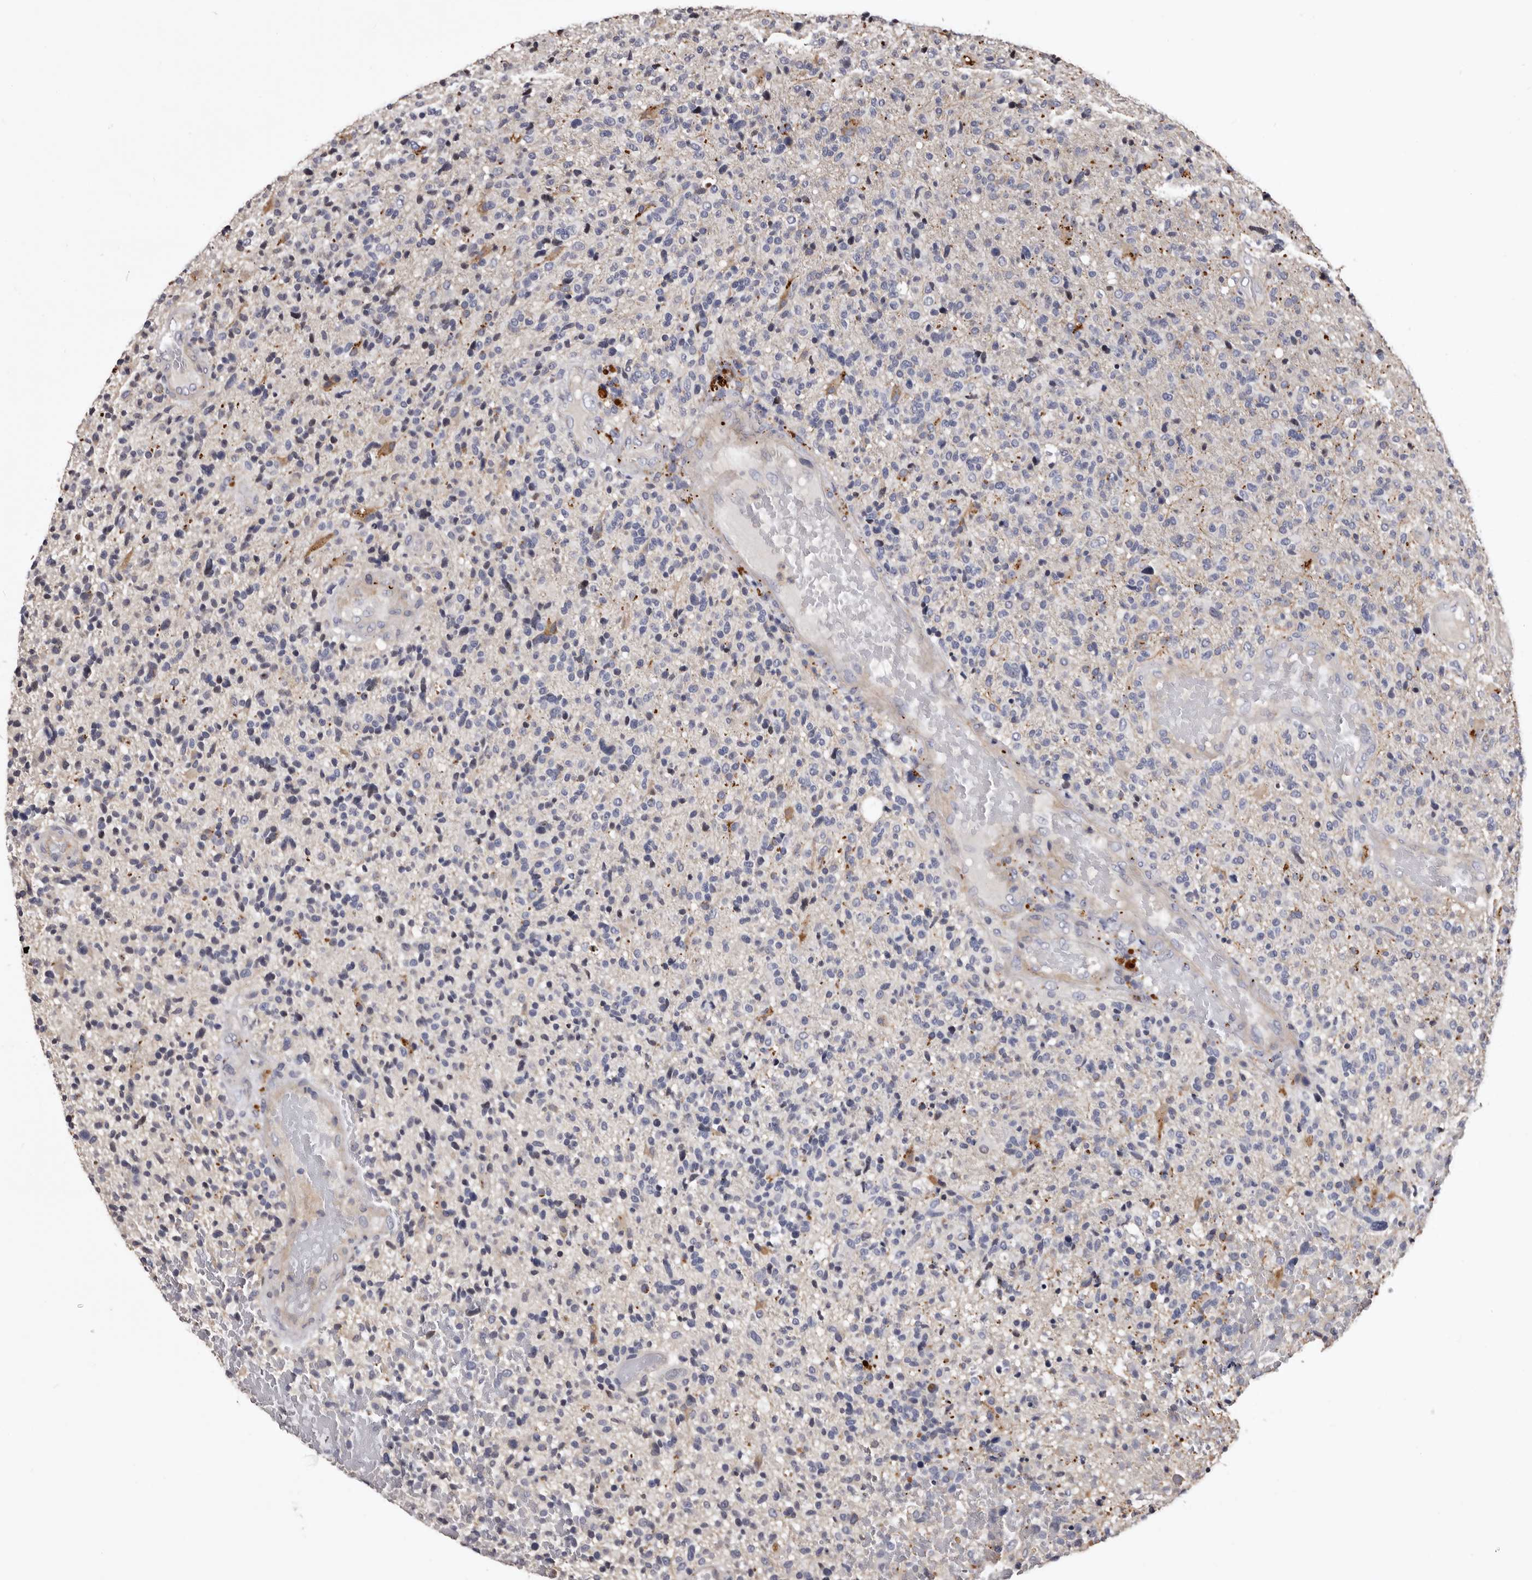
{"staining": {"intensity": "moderate", "quantity": "<25%", "location": "cytoplasmic/membranous"}, "tissue": "glioma", "cell_type": "Tumor cells", "image_type": "cancer", "snomed": [{"axis": "morphology", "description": "Glioma, malignant, High grade"}, {"axis": "topography", "description": "Brain"}], "caption": "IHC (DAB) staining of human glioma reveals moderate cytoplasmic/membranous protein positivity in about <25% of tumor cells.", "gene": "SLC10A4", "patient": {"sex": "male", "age": 72}}